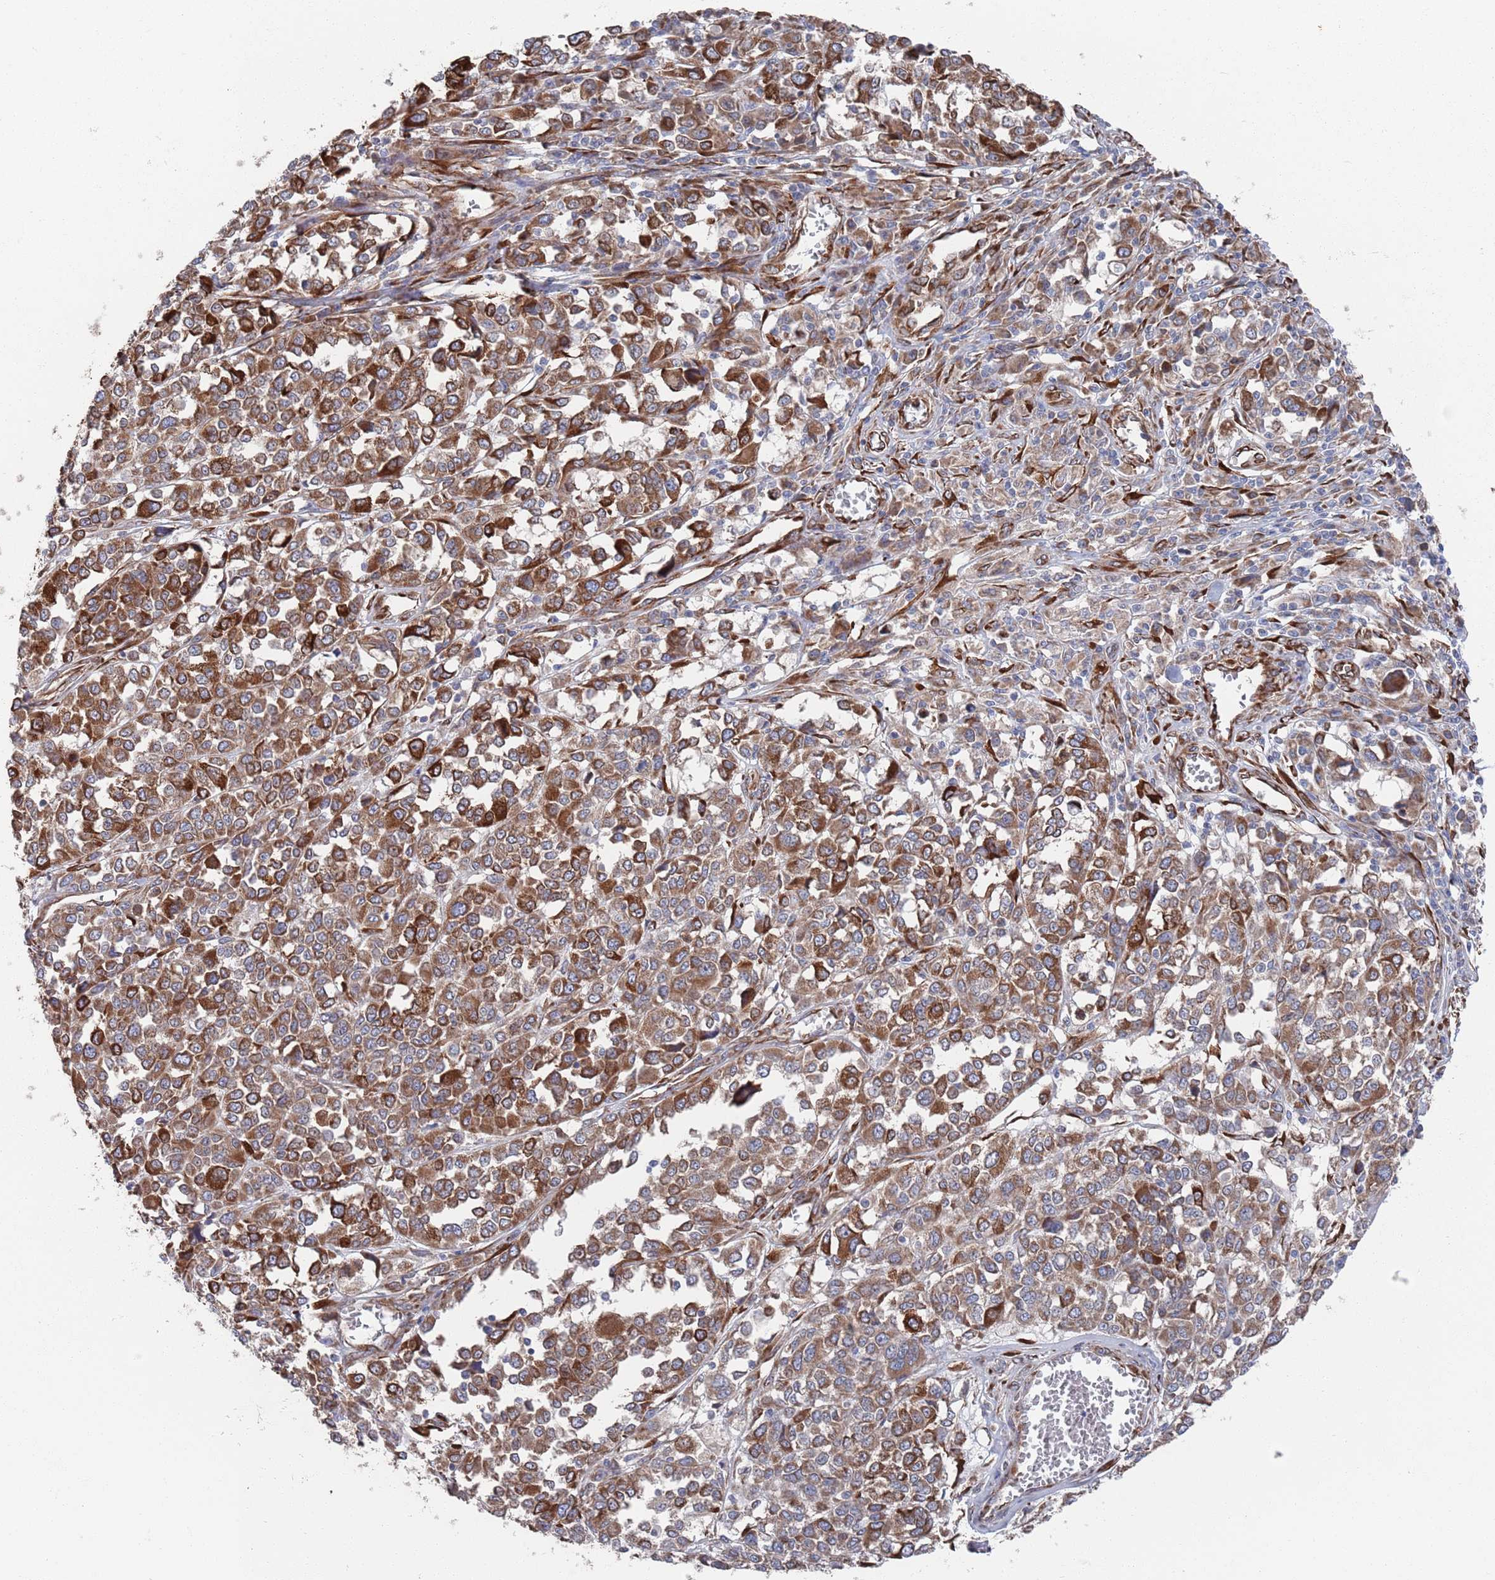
{"staining": {"intensity": "strong", "quantity": ">75%", "location": "cytoplasmic/membranous"}, "tissue": "melanoma", "cell_type": "Tumor cells", "image_type": "cancer", "snomed": [{"axis": "morphology", "description": "Malignant melanoma, Metastatic site"}, {"axis": "topography", "description": "Lymph node"}], "caption": "Brown immunohistochemical staining in human malignant melanoma (metastatic site) demonstrates strong cytoplasmic/membranous positivity in approximately >75% of tumor cells.", "gene": "CCDC106", "patient": {"sex": "male", "age": 44}}